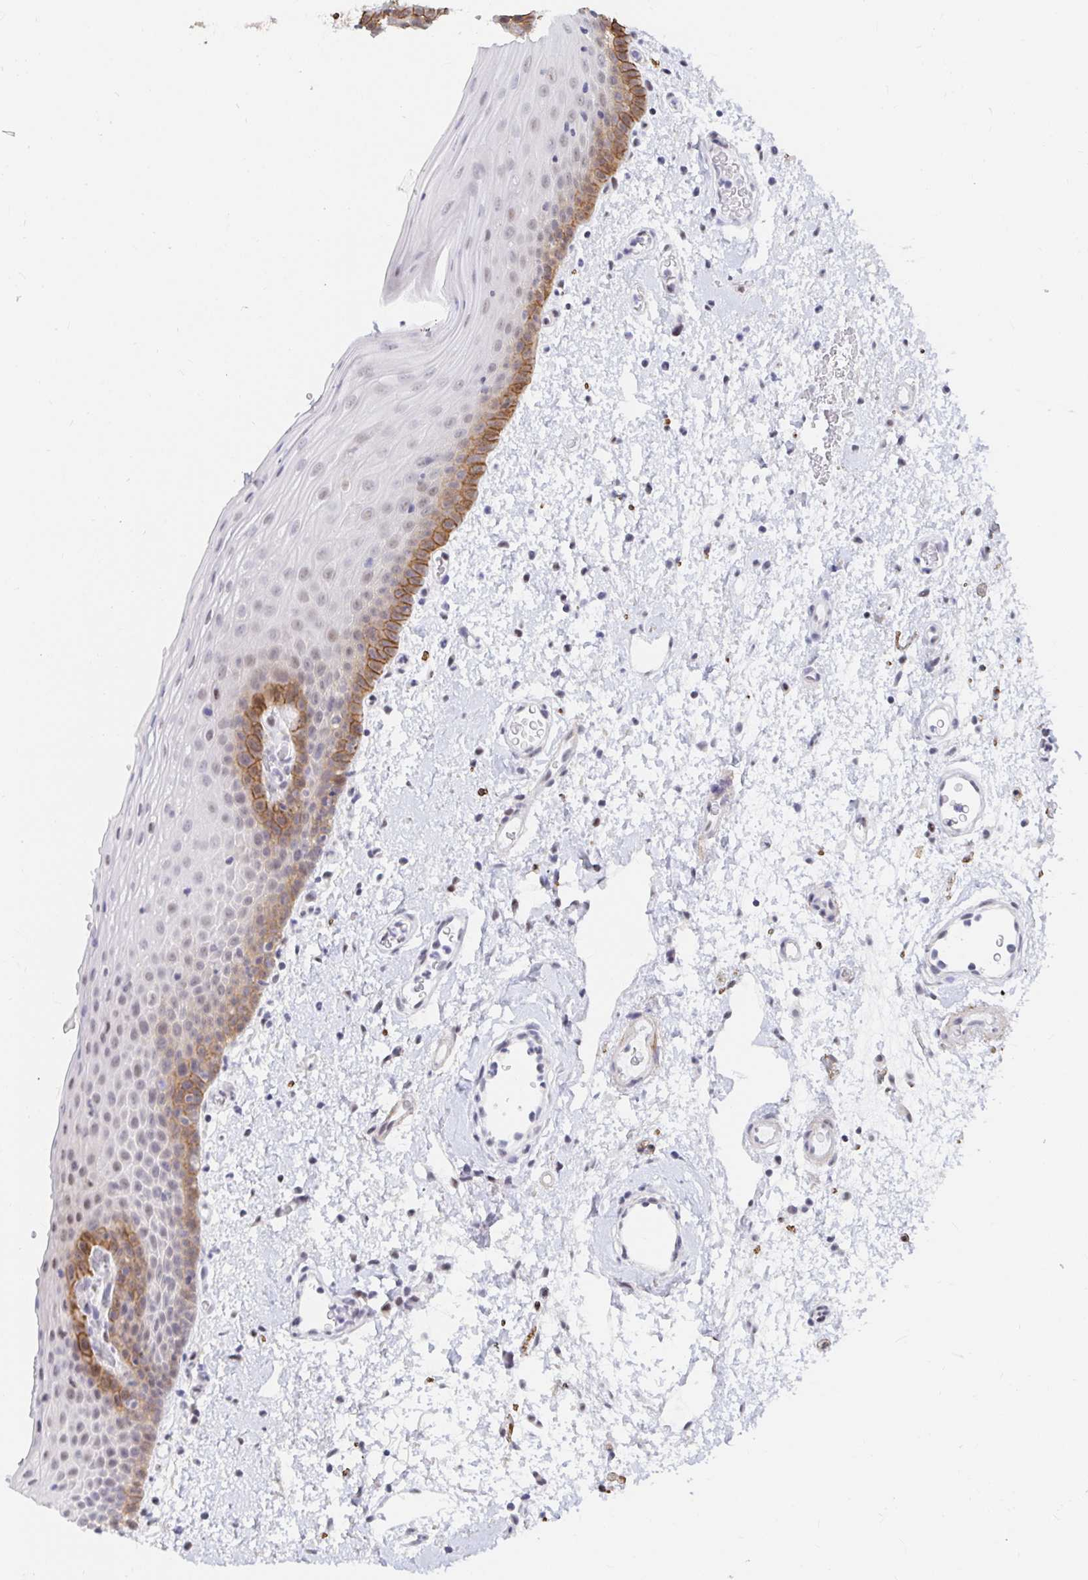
{"staining": {"intensity": "moderate", "quantity": "25%-75%", "location": "cytoplasmic/membranous"}, "tissue": "oral mucosa", "cell_type": "Squamous epithelial cells", "image_type": "normal", "snomed": [{"axis": "morphology", "description": "Normal tissue, NOS"}, {"axis": "topography", "description": "Oral tissue"}, {"axis": "topography", "description": "Head-Neck"}], "caption": "DAB immunohistochemical staining of normal human oral mucosa exhibits moderate cytoplasmic/membranous protein positivity in about 25%-75% of squamous epithelial cells. (brown staining indicates protein expression, while blue staining denotes nuclei).", "gene": "COL28A1", "patient": {"sex": "female", "age": 55}}